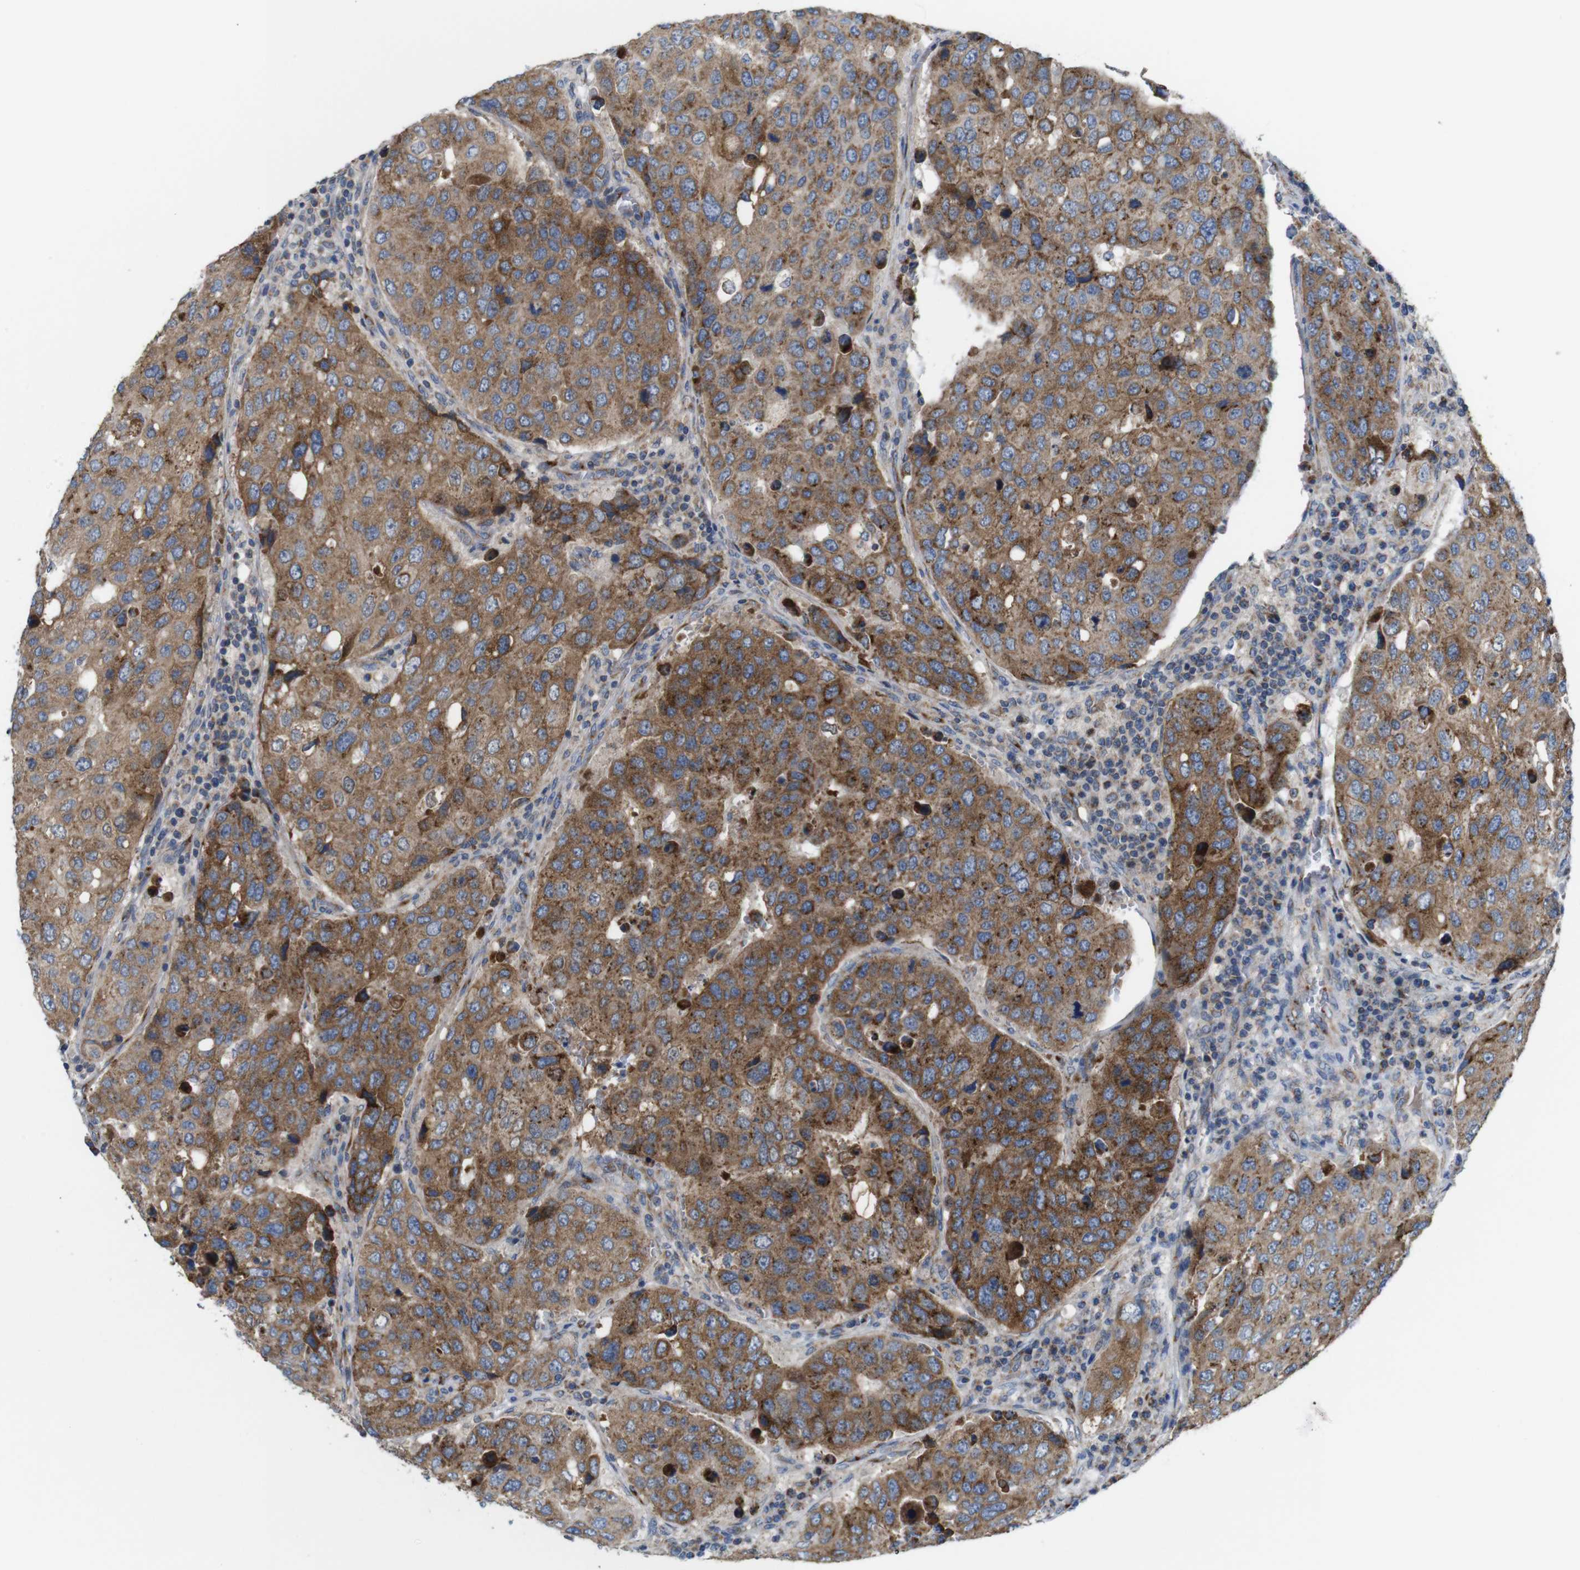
{"staining": {"intensity": "moderate", "quantity": ">75%", "location": "cytoplasmic/membranous"}, "tissue": "urothelial cancer", "cell_type": "Tumor cells", "image_type": "cancer", "snomed": [{"axis": "morphology", "description": "Urothelial carcinoma, High grade"}, {"axis": "topography", "description": "Lymph node"}, {"axis": "topography", "description": "Urinary bladder"}], "caption": "Human urothelial cancer stained for a protein (brown) exhibits moderate cytoplasmic/membranous positive staining in approximately >75% of tumor cells.", "gene": "EFCAB14", "patient": {"sex": "male", "age": 51}}